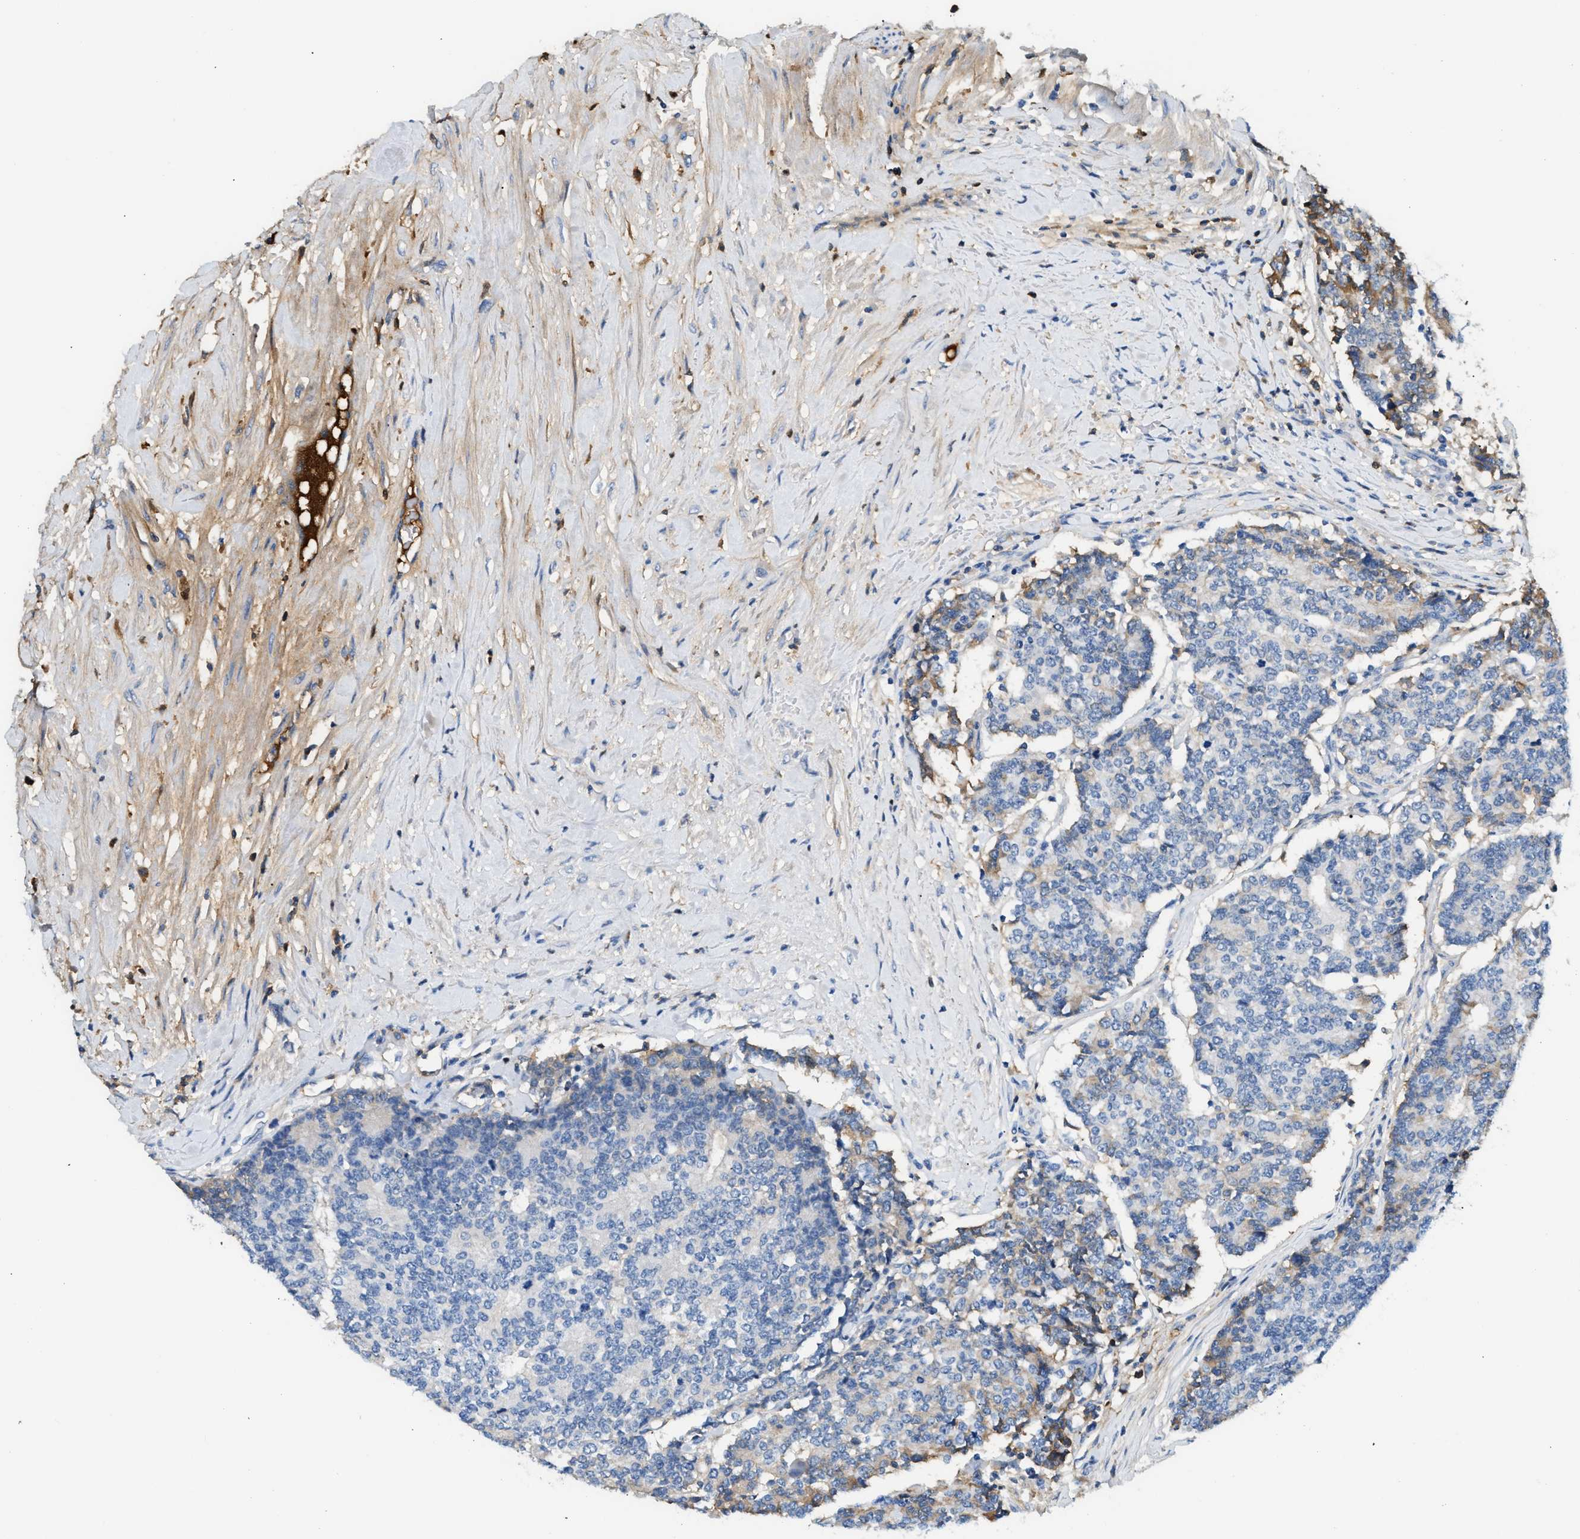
{"staining": {"intensity": "weak", "quantity": "<25%", "location": "cytoplasmic/membranous"}, "tissue": "prostate cancer", "cell_type": "Tumor cells", "image_type": "cancer", "snomed": [{"axis": "morphology", "description": "Normal tissue, NOS"}, {"axis": "morphology", "description": "Adenocarcinoma, High grade"}, {"axis": "topography", "description": "Prostate"}, {"axis": "topography", "description": "Seminal veicle"}], "caption": "Prostate cancer was stained to show a protein in brown. There is no significant expression in tumor cells. (Immunohistochemistry (ihc), brightfield microscopy, high magnification).", "gene": "CFI", "patient": {"sex": "male", "age": 55}}